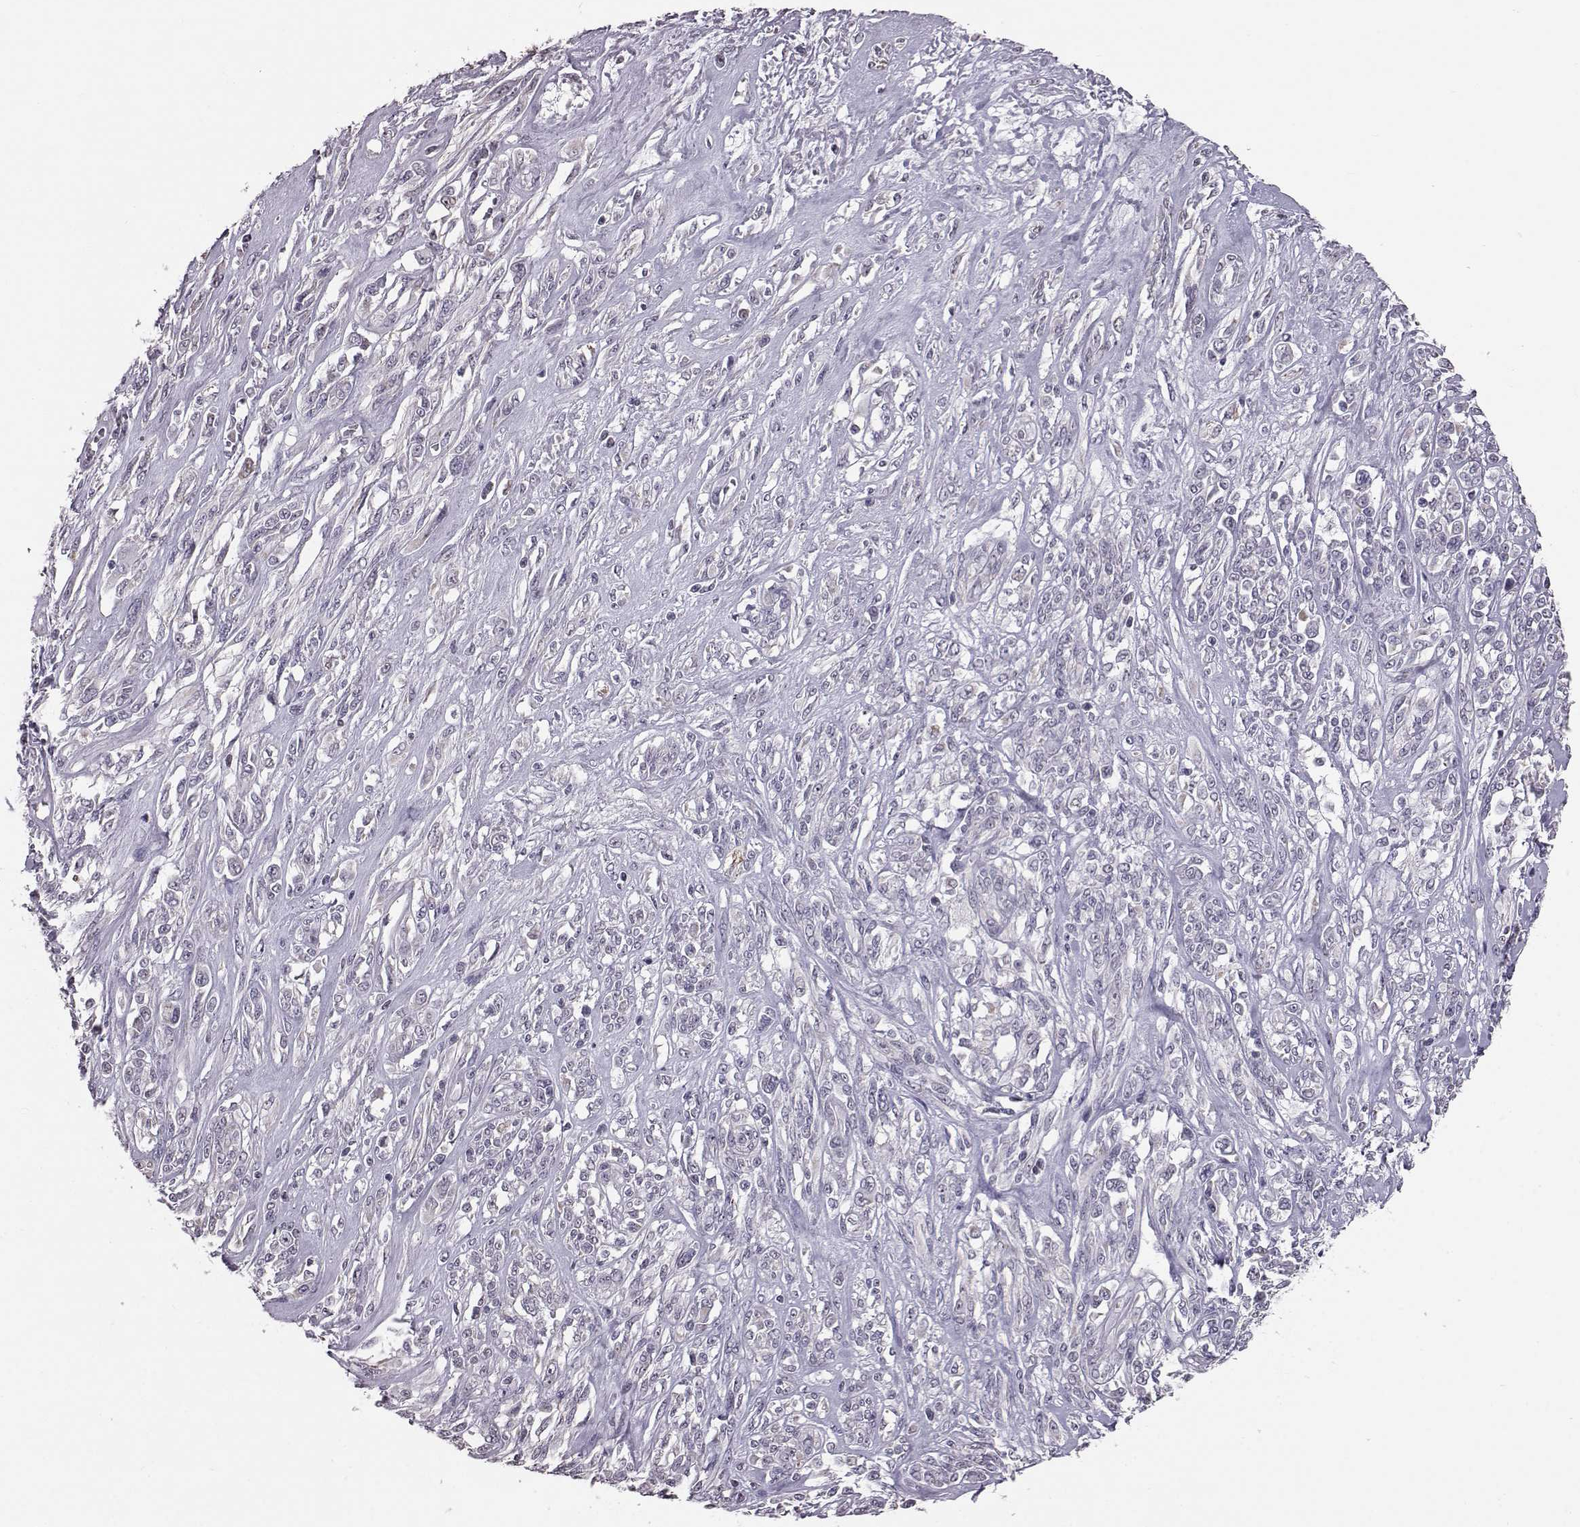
{"staining": {"intensity": "negative", "quantity": "none", "location": "none"}, "tissue": "melanoma", "cell_type": "Tumor cells", "image_type": "cancer", "snomed": [{"axis": "morphology", "description": "Malignant melanoma, NOS"}, {"axis": "topography", "description": "Skin"}], "caption": "Tumor cells show no significant protein expression in malignant melanoma.", "gene": "ALDH3A1", "patient": {"sex": "female", "age": 91}}